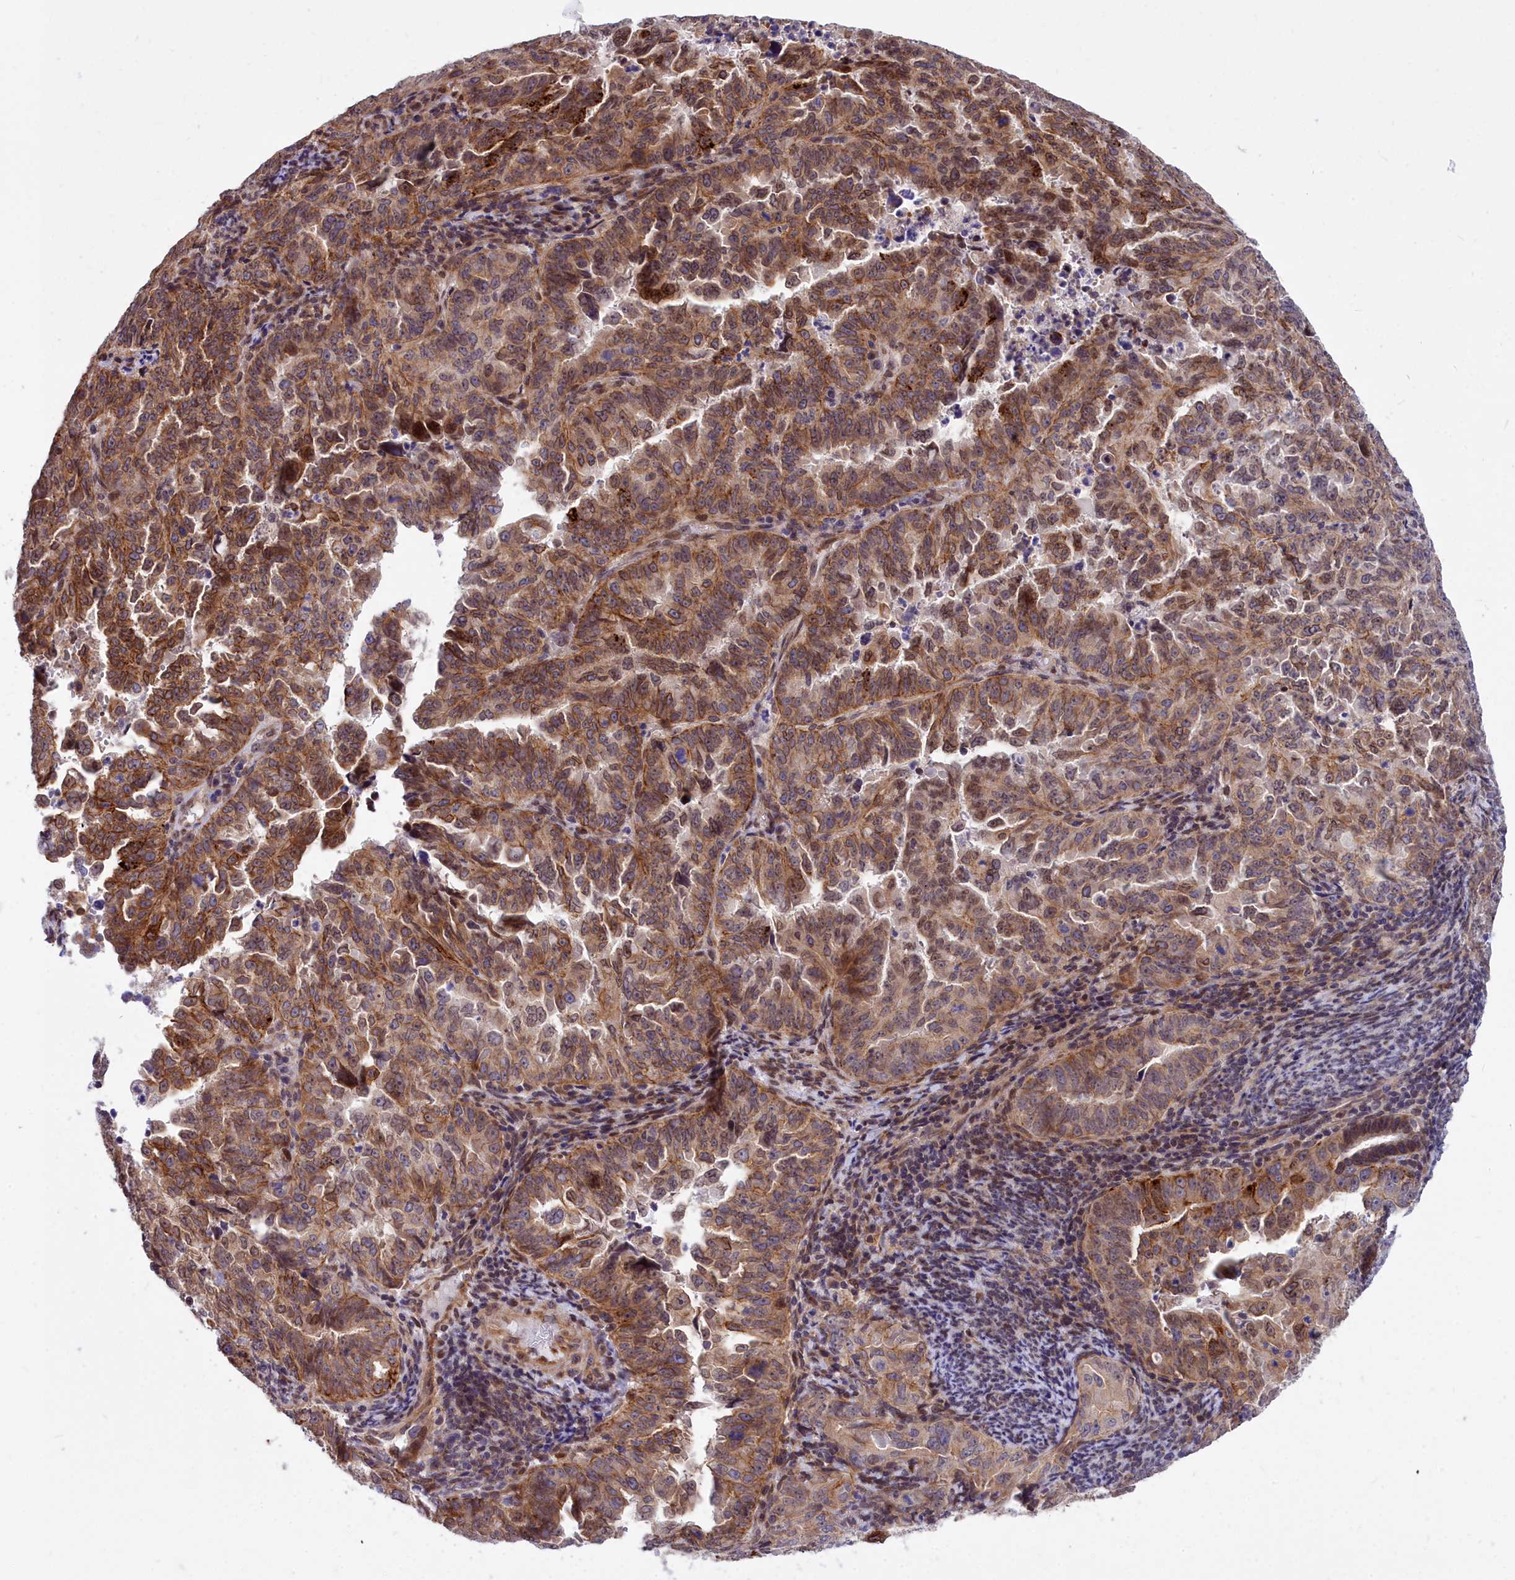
{"staining": {"intensity": "moderate", "quantity": ">75%", "location": "cytoplasmic/membranous"}, "tissue": "endometrial cancer", "cell_type": "Tumor cells", "image_type": "cancer", "snomed": [{"axis": "morphology", "description": "Adenocarcinoma, NOS"}, {"axis": "topography", "description": "Endometrium"}], "caption": "Immunohistochemical staining of endometrial adenocarcinoma demonstrates medium levels of moderate cytoplasmic/membranous staining in approximately >75% of tumor cells.", "gene": "ABCB8", "patient": {"sex": "female", "age": 65}}